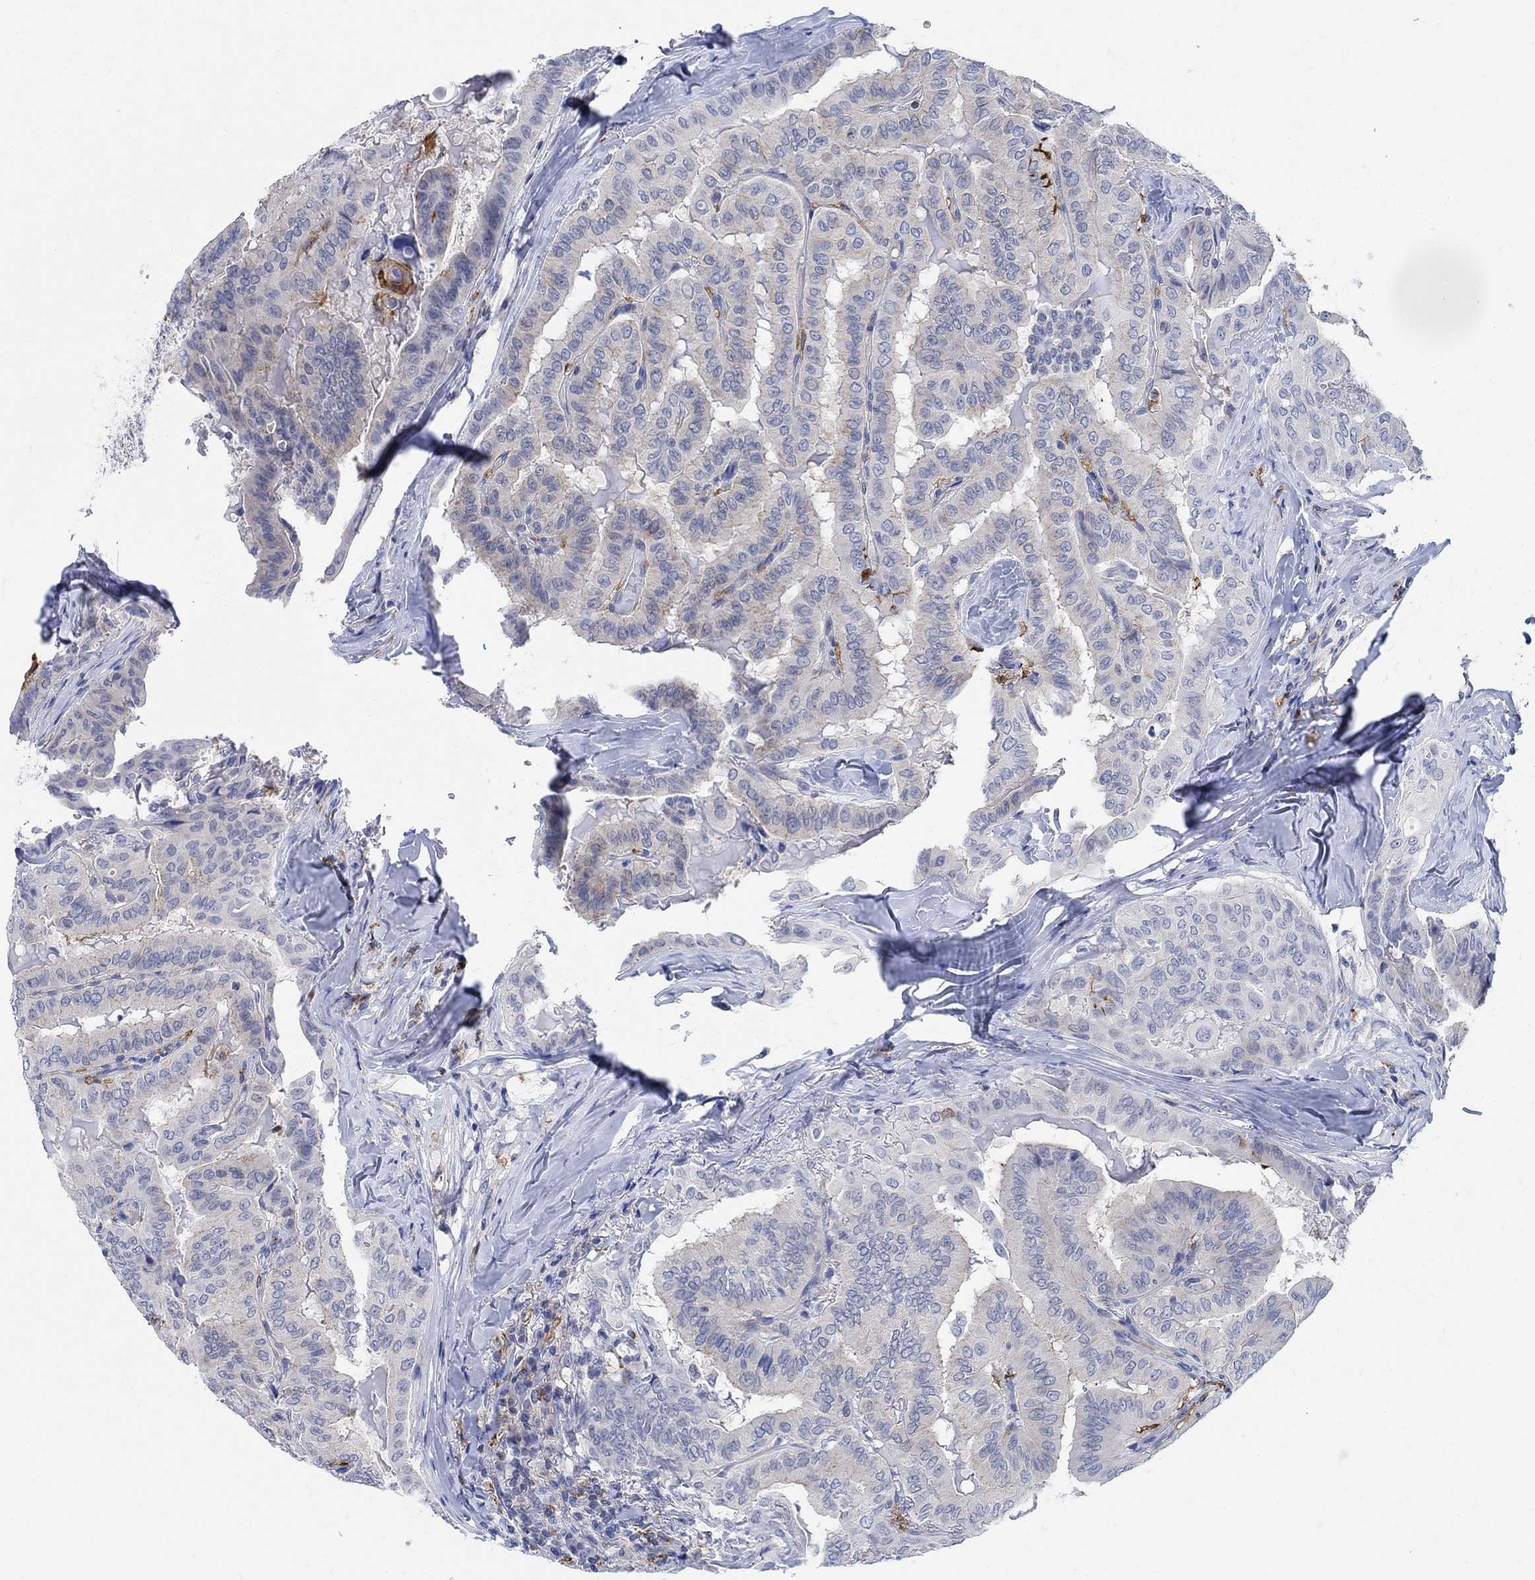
{"staining": {"intensity": "strong", "quantity": "<25%", "location": "cytoplasmic/membranous"}, "tissue": "thyroid cancer", "cell_type": "Tumor cells", "image_type": "cancer", "snomed": [{"axis": "morphology", "description": "Papillary adenocarcinoma, NOS"}, {"axis": "topography", "description": "Thyroid gland"}], "caption": "Strong cytoplasmic/membranous positivity for a protein is present in approximately <25% of tumor cells of thyroid cancer using immunohistochemistry.", "gene": "PHF21B", "patient": {"sex": "female", "age": 68}}